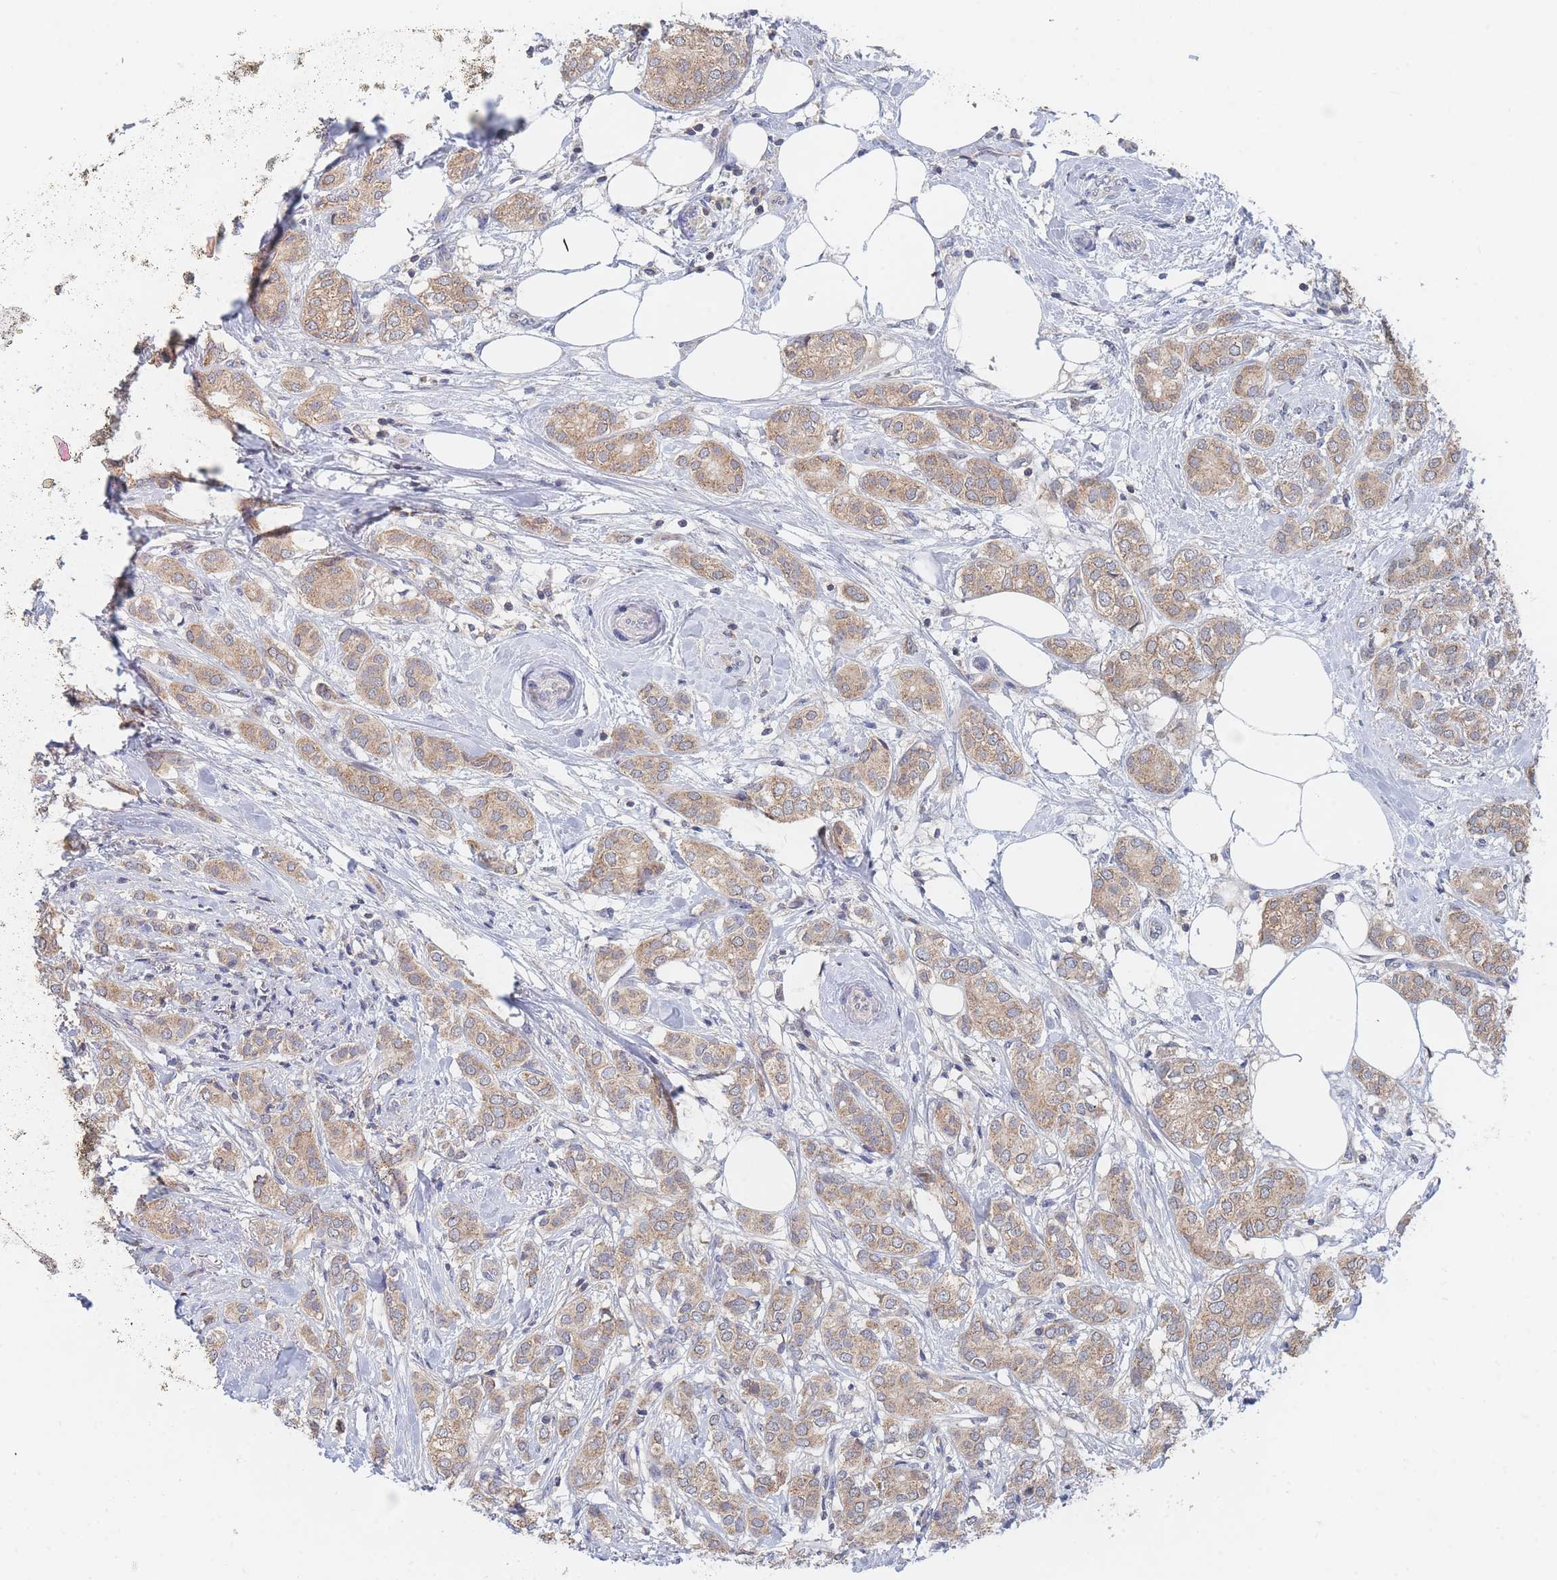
{"staining": {"intensity": "weak", "quantity": ">75%", "location": "cytoplasmic/membranous"}, "tissue": "breast cancer", "cell_type": "Tumor cells", "image_type": "cancer", "snomed": [{"axis": "morphology", "description": "Duct carcinoma"}, {"axis": "topography", "description": "Breast"}], "caption": "A histopathology image of human breast cancer stained for a protein exhibits weak cytoplasmic/membranous brown staining in tumor cells.", "gene": "PPP6C", "patient": {"sex": "female", "age": 73}}